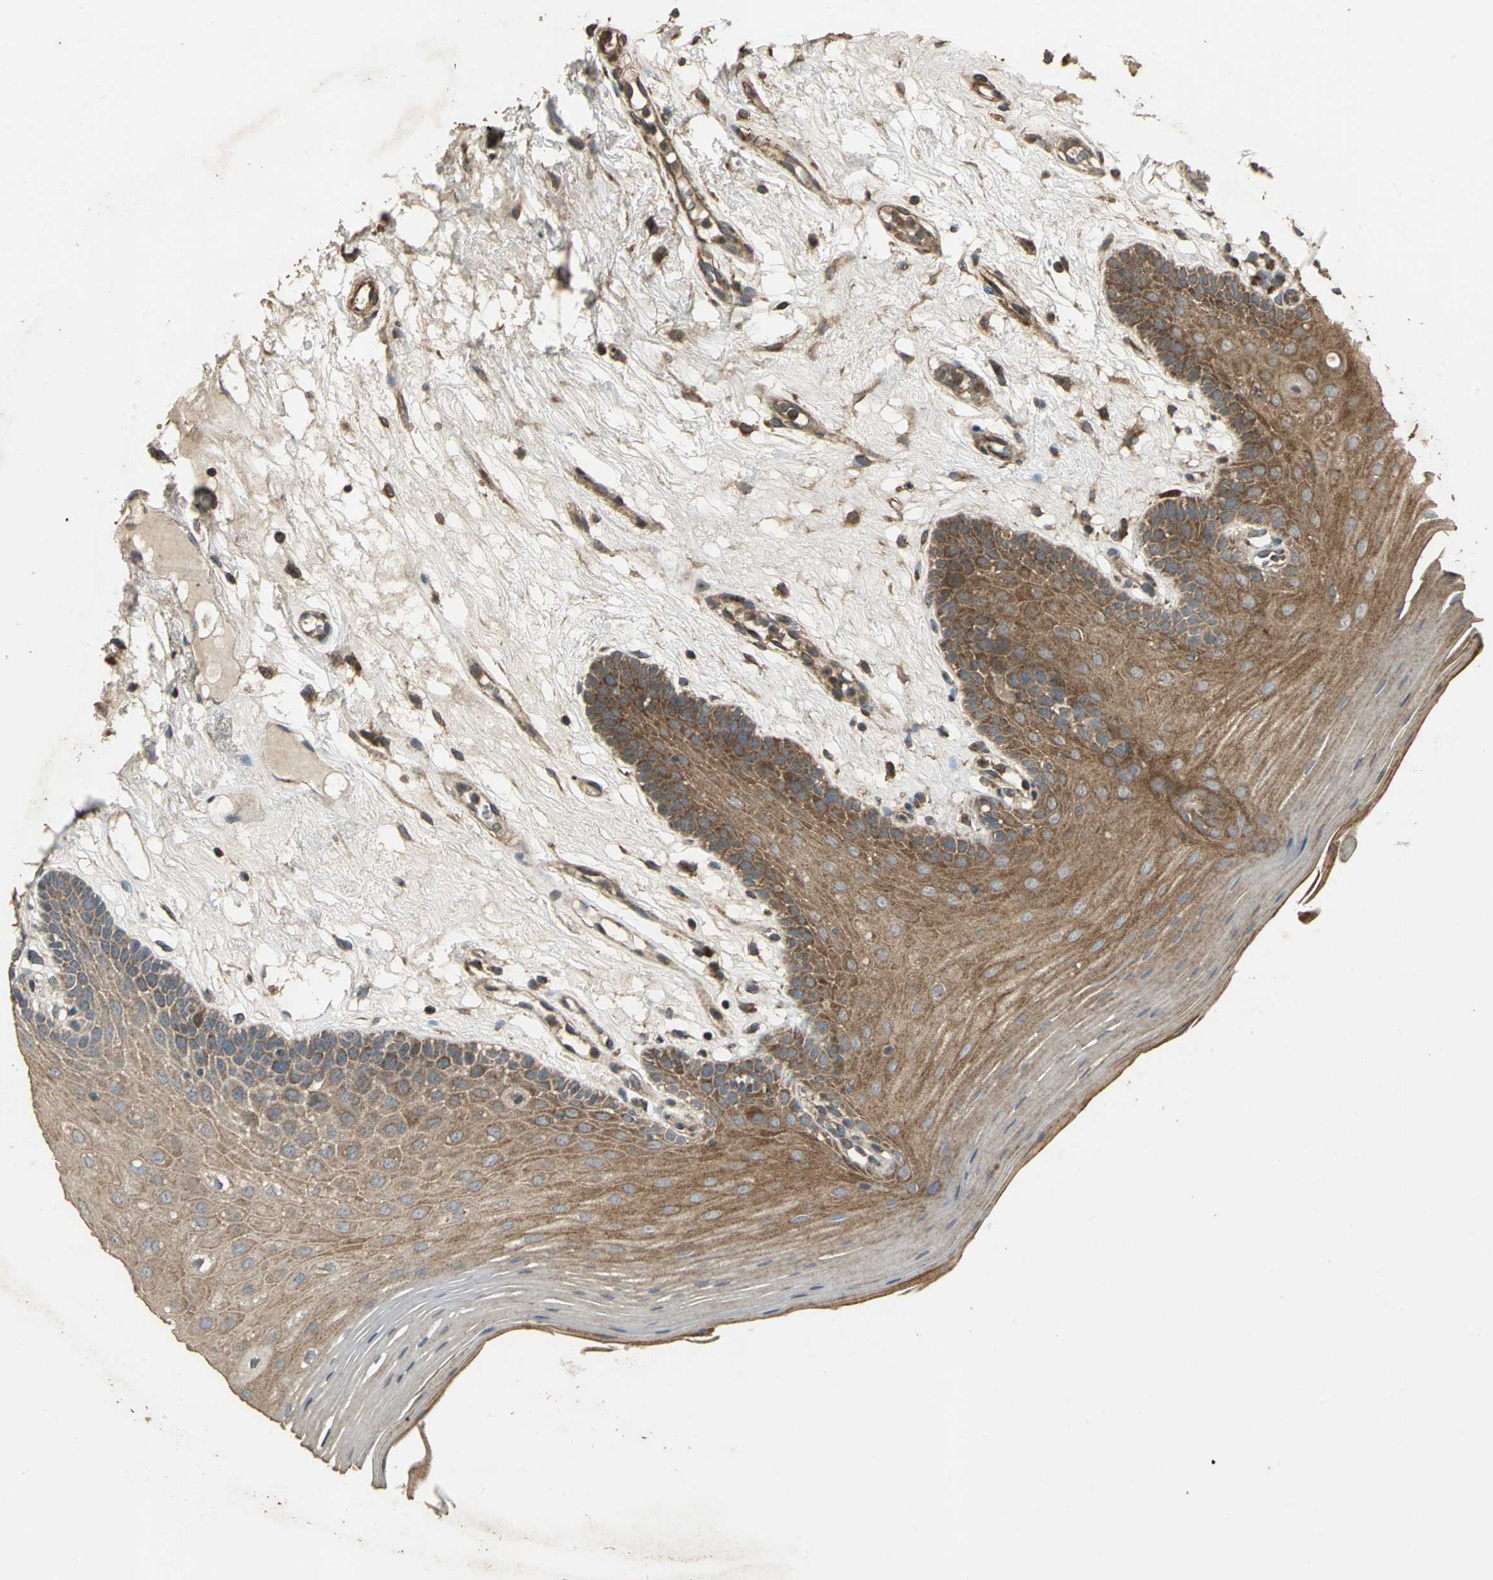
{"staining": {"intensity": "strong", "quantity": ">75%", "location": "cytoplasmic/membranous"}, "tissue": "oral mucosa", "cell_type": "Squamous epithelial cells", "image_type": "normal", "snomed": [{"axis": "morphology", "description": "Normal tissue, NOS"}, {"axis": "morphology", "description": "Squamous cell carcinoma, NOS"}, {"axis": "topography", "description": "Skeletal muscle"}, {"axis": "topography", "description": "Oral tissue"}, {"axis": "topography", "description": "Head-Neck"}], "caption": "The image exhibits a brown stain indicating the presence of a protein in the cytoplasmic/membranous of squamous epithelial cells in oral mucosa. Nuclei are stained in blue.", "gene": "KANK1", "patient": {"sex": "male", "age": 71}}